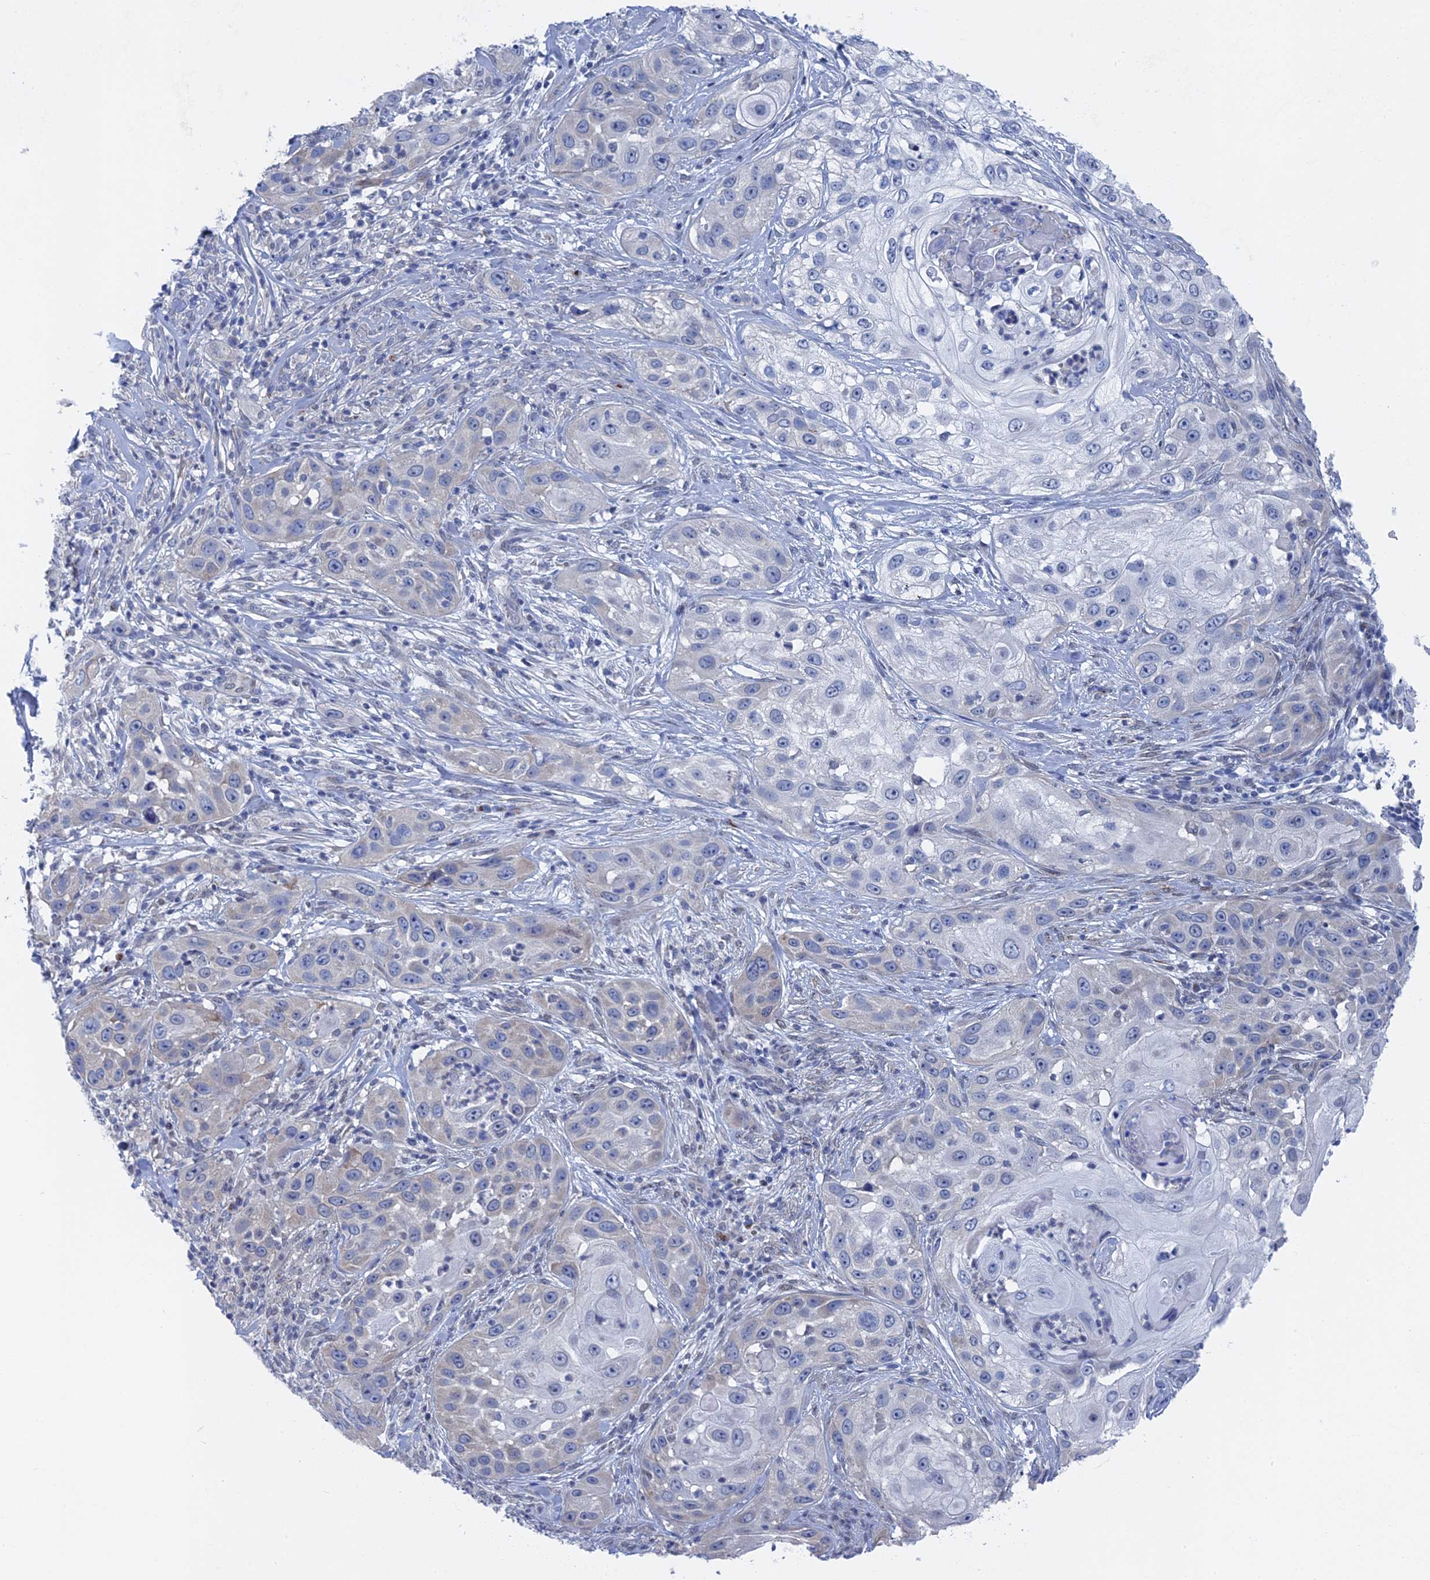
{"staining": {"intensity": "negative", "quantity": "none", "location": "none"}, "tissue": "skin cancer", "cell_type": "Tumor cells", "image_type": "cancer", "snomed": [{"axis": "morphology", "description": "Squamous cell carcinoma, NOS"}, {"axis": "topography", "description": "Skin"}], "caption": "An immunohistochemistry (IHC) histopathology image of skin squamous cell carcinoma is shown. There is no staining in tumor cells of skin squamous cell carcinoma.", "gene": "MTRF1", "patient": {"sex": "female", "age": 44}}